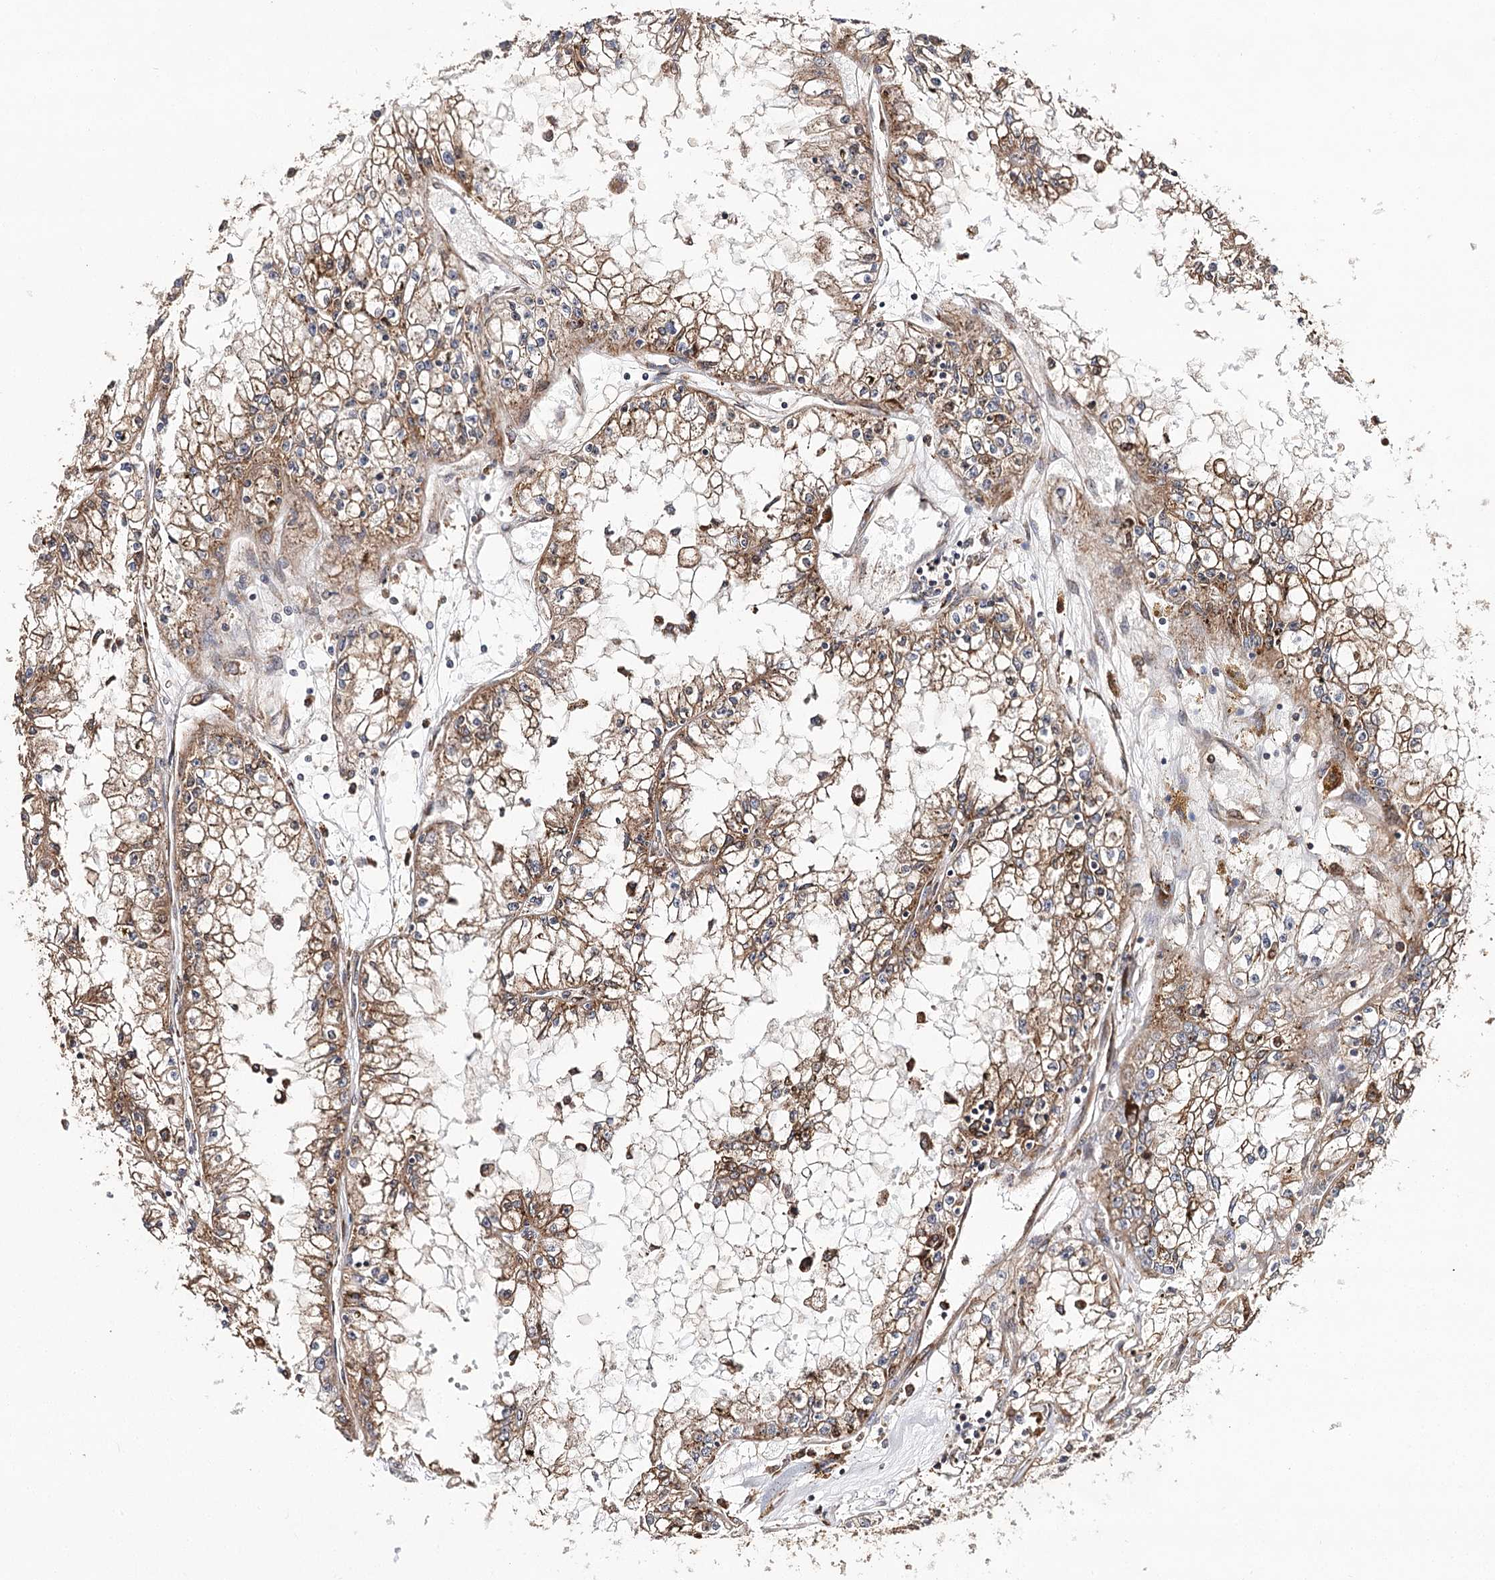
{"staining": {"intensity": "moderate", "quantity": "25%-75%", "location": "cytoplasmic/membranous"}, "tissue": "renal cancer", "cell_type": "Tumor cells", "image_type": "cancer", "snomed": [{"axis": "morphology", "description": "Adenocarcinoma, NOS"}, {"axis": "topography", "description": "Kidney"}], "caption": "Renal cancer stained with immunohistochemistry demonstrates moderate cytoplasmic/membranous expression in about 25%-75% of tumor cells.", "gene": "DNAJB14", "patient": {"sex": "male", "age": 56}}